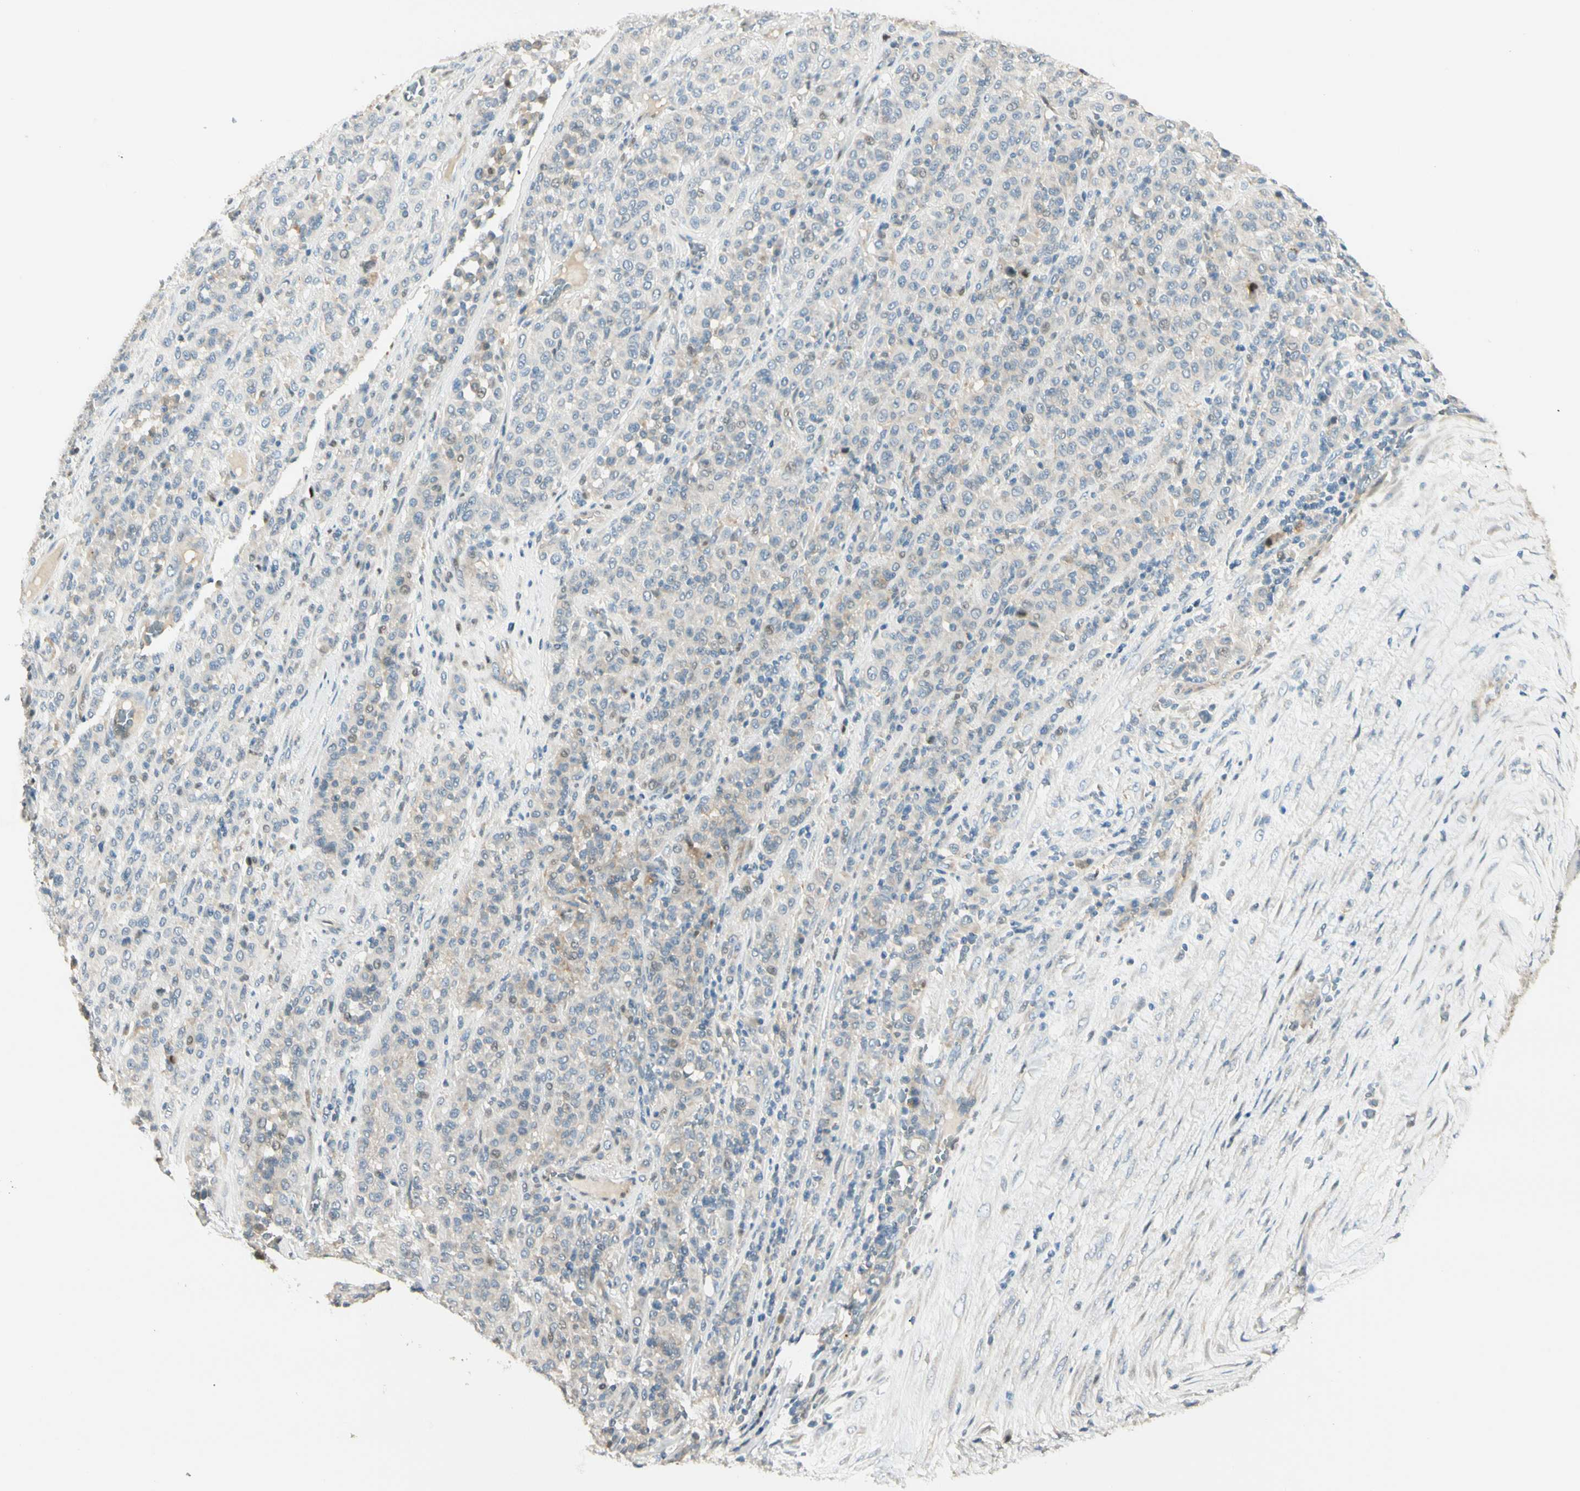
{"staining": {"intensity": "weak", "quantity": "<25%", "location": "cytoplasmic/membranous"}, "tissue": "melanoma", "cell_type": "Tumor cells", "image_type": "cancer", "snomed": [{"axis": "morphology", "description": "Malignant melanoma, Metastatic site"}, {"axis": "topography", "description": "Pancreas"}], "caption": "DAB (3,3'-diaminobenzidine) immunohistochemical staining of malignant melanoma (metastatic site) exhibits no significant staining in tumor cells.", "gene": "P3H2", "patient": {"sex": "female", "age": 30}}